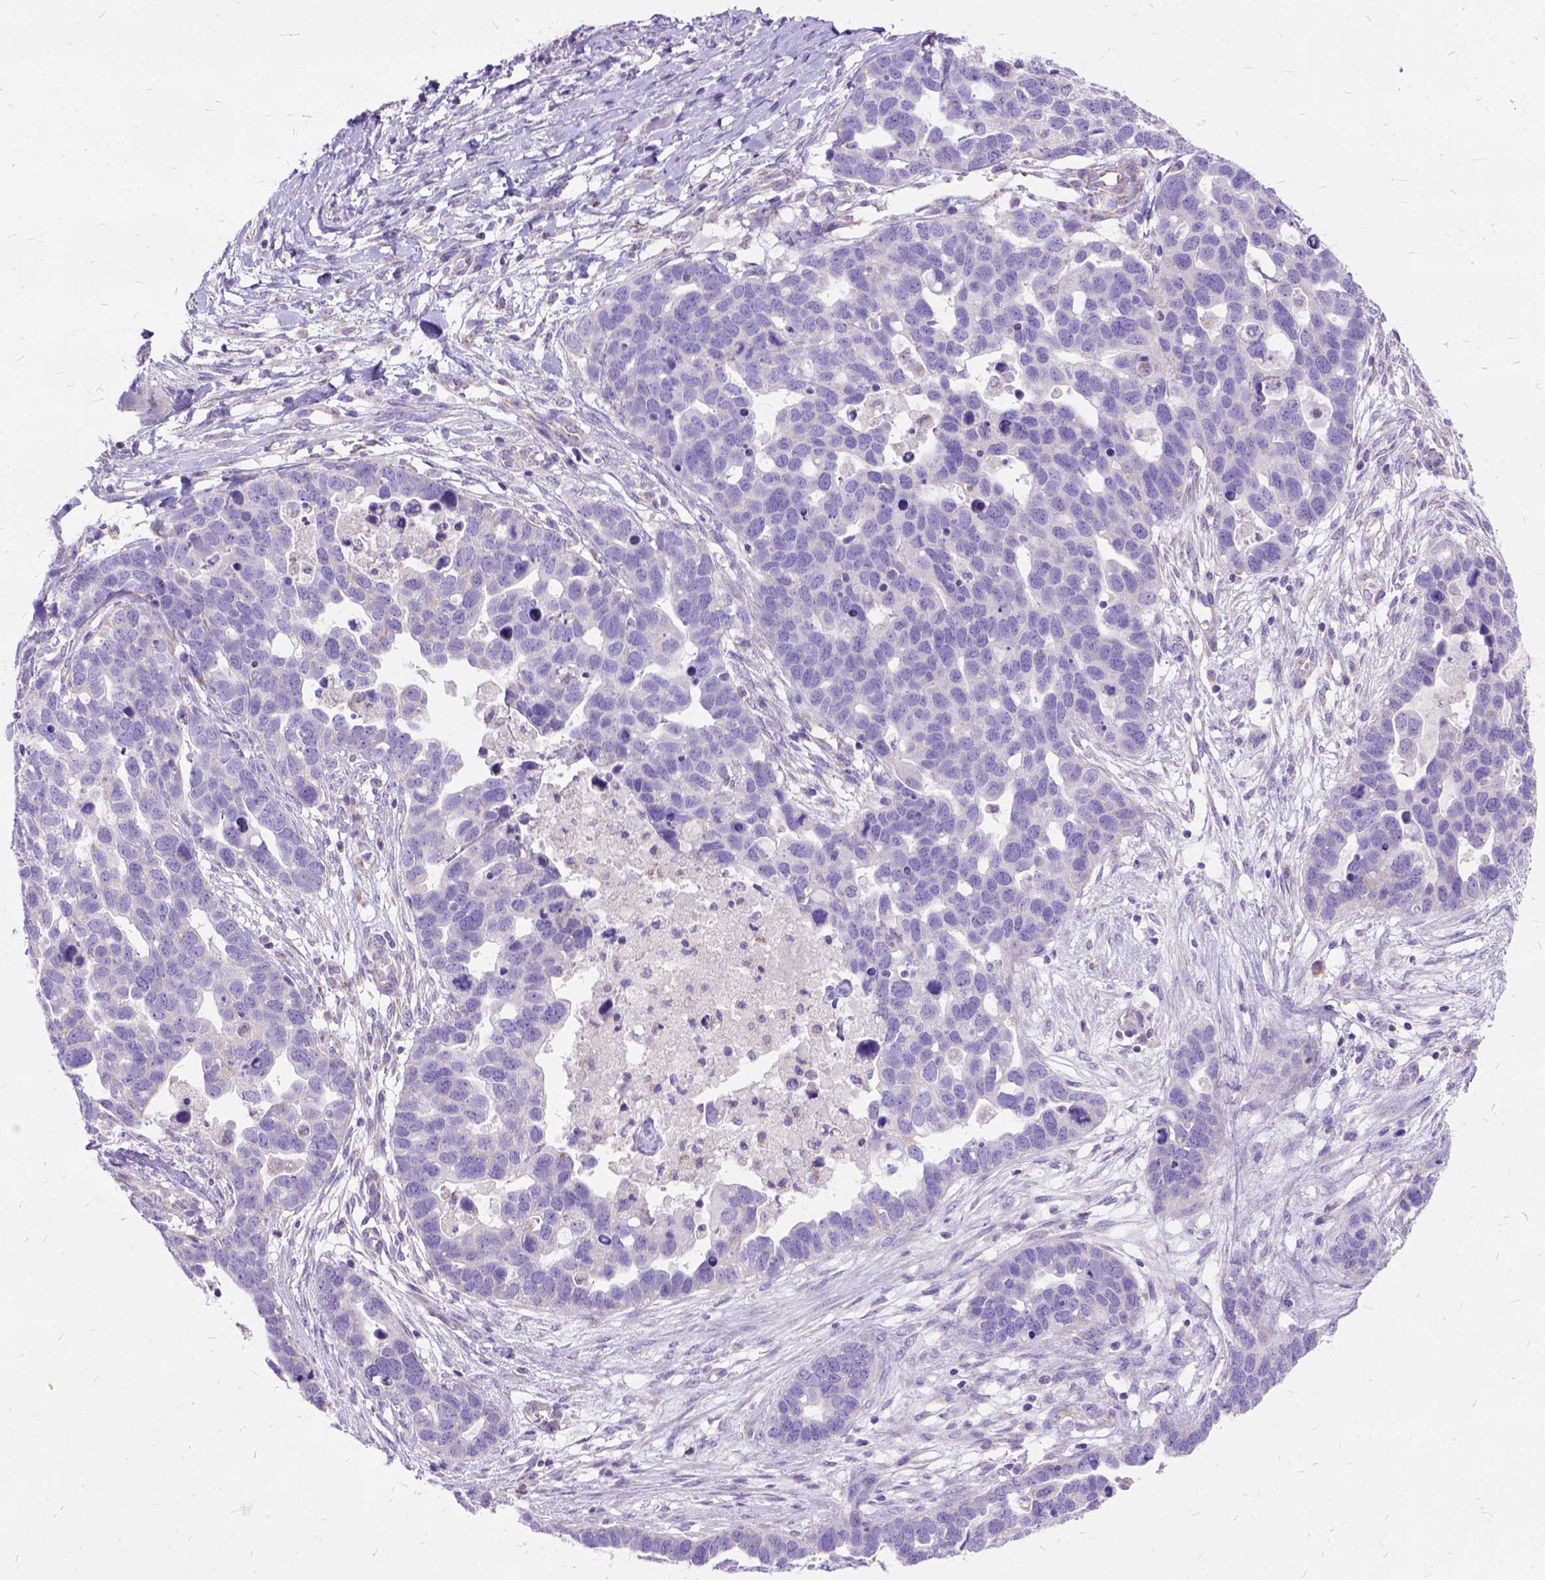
{"staining": {"intensity": "negative", "quantity": "none", "location": "none"}, "tissue": "ovarian cancer", "cell_type": "Tumor cells", "image_type": "cancer", "snomed": [{"axis": "morphology", "description": "Cystadenocarcinoma, serous, NOS"}, {"axis": "topography", "description": "Ovary"}], "caption": "The histopathology image displays no staining of tumor cells in ovarian serous cystadenocarcinoma.", "gene": "CTAG2", "patient": {"sex": "female", "age": 54}}